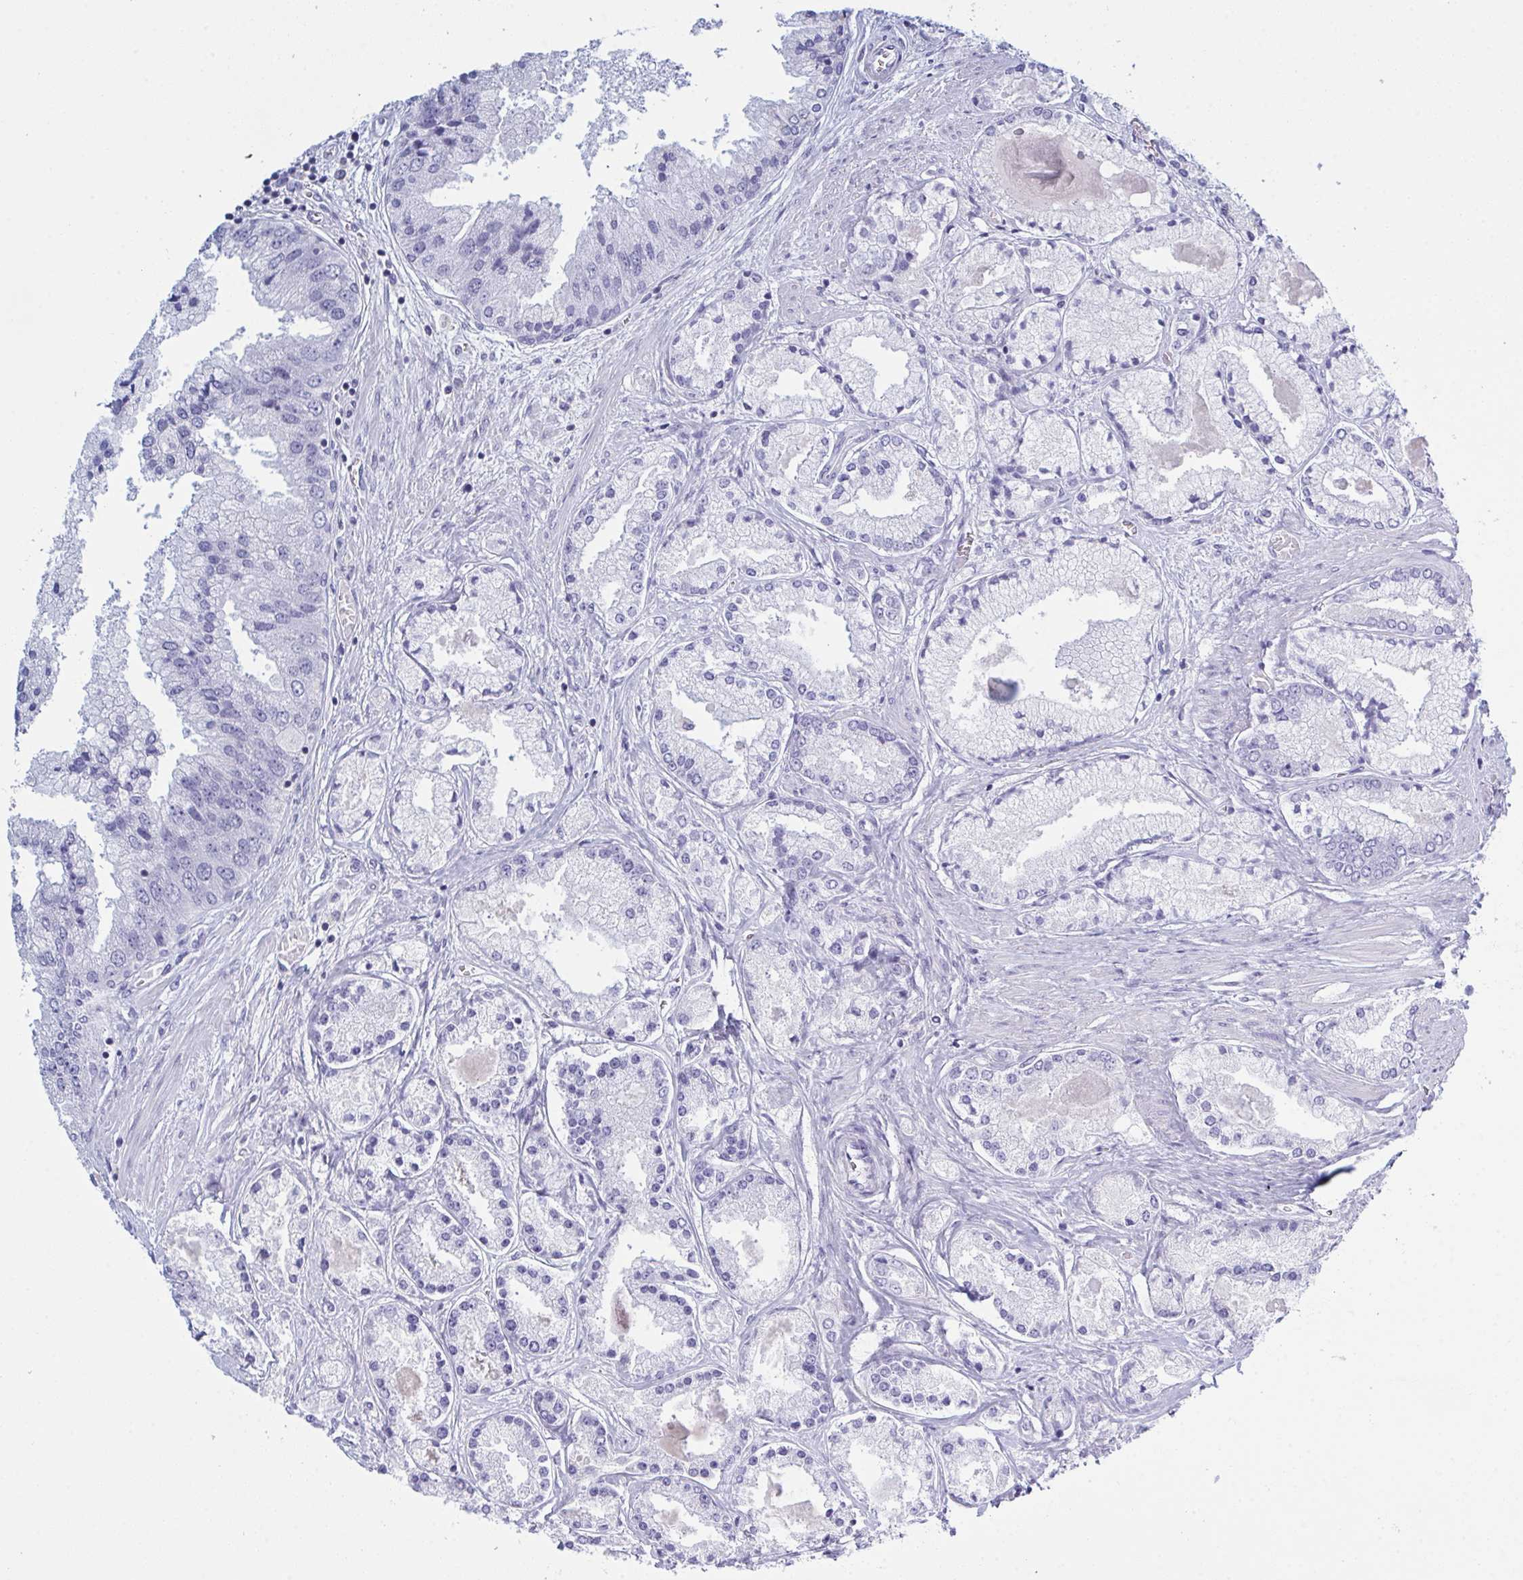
{"staining": {"intensity": "negative", "quantity": "none", "location": "none"}, "tissue": "prostate cancer", "cell_type": "Tumor cells", "image_type": "cancer", "snomed": [{"axis": "morphology", "description": "Adenocarcinoma, High grade"}, {"axis": "topography", "description": "Prostate"}], "caption": "Immunohistochemistry (IHC) image of human prostate cancer stained for a protein (brown), which demonstrates no expression in tumor cells.", "gene": "MYO1F", "patient": {"sex": "male", "age": 67}}